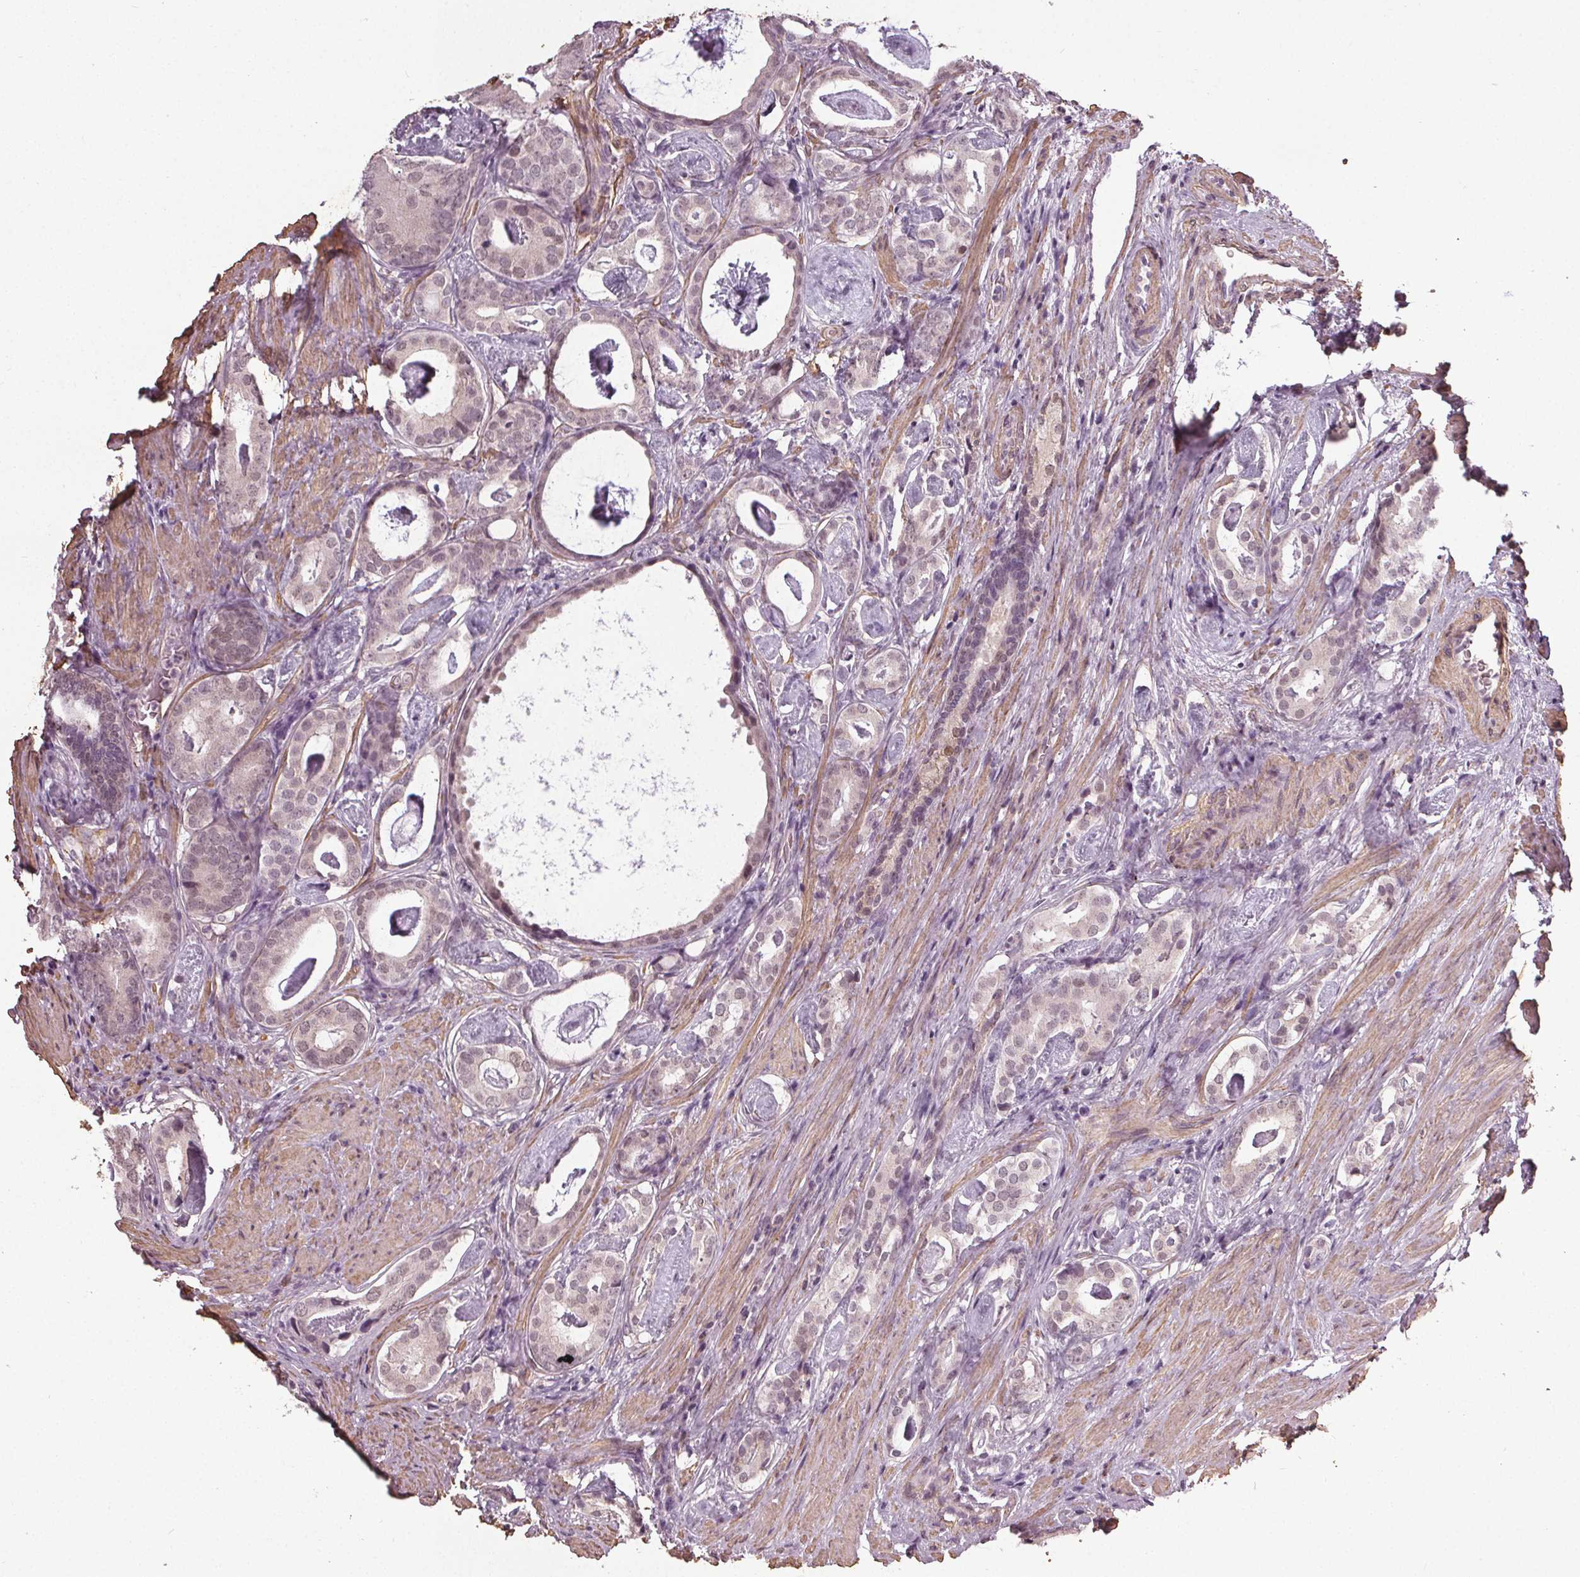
{"staining": {"intensity": "weak", "quantity": "<25%", "location": "nuclear"}, "tissue": "prostate cancer", "cell_type": "Tumor cells", "image_type": "cancer", "snomed": [{"axis": "morphology", "description": "Adenocarcinoma, Low grade"}, {"axis": "topography", "description": "Prostate and seminal vesicle, NOS"}], "caption": "There is no significant staining in tumor cells of adenocarcinoma (low-grade) (prostate).", "gene": "PKP1", "patient": {"sex": "male", "age": 71}}